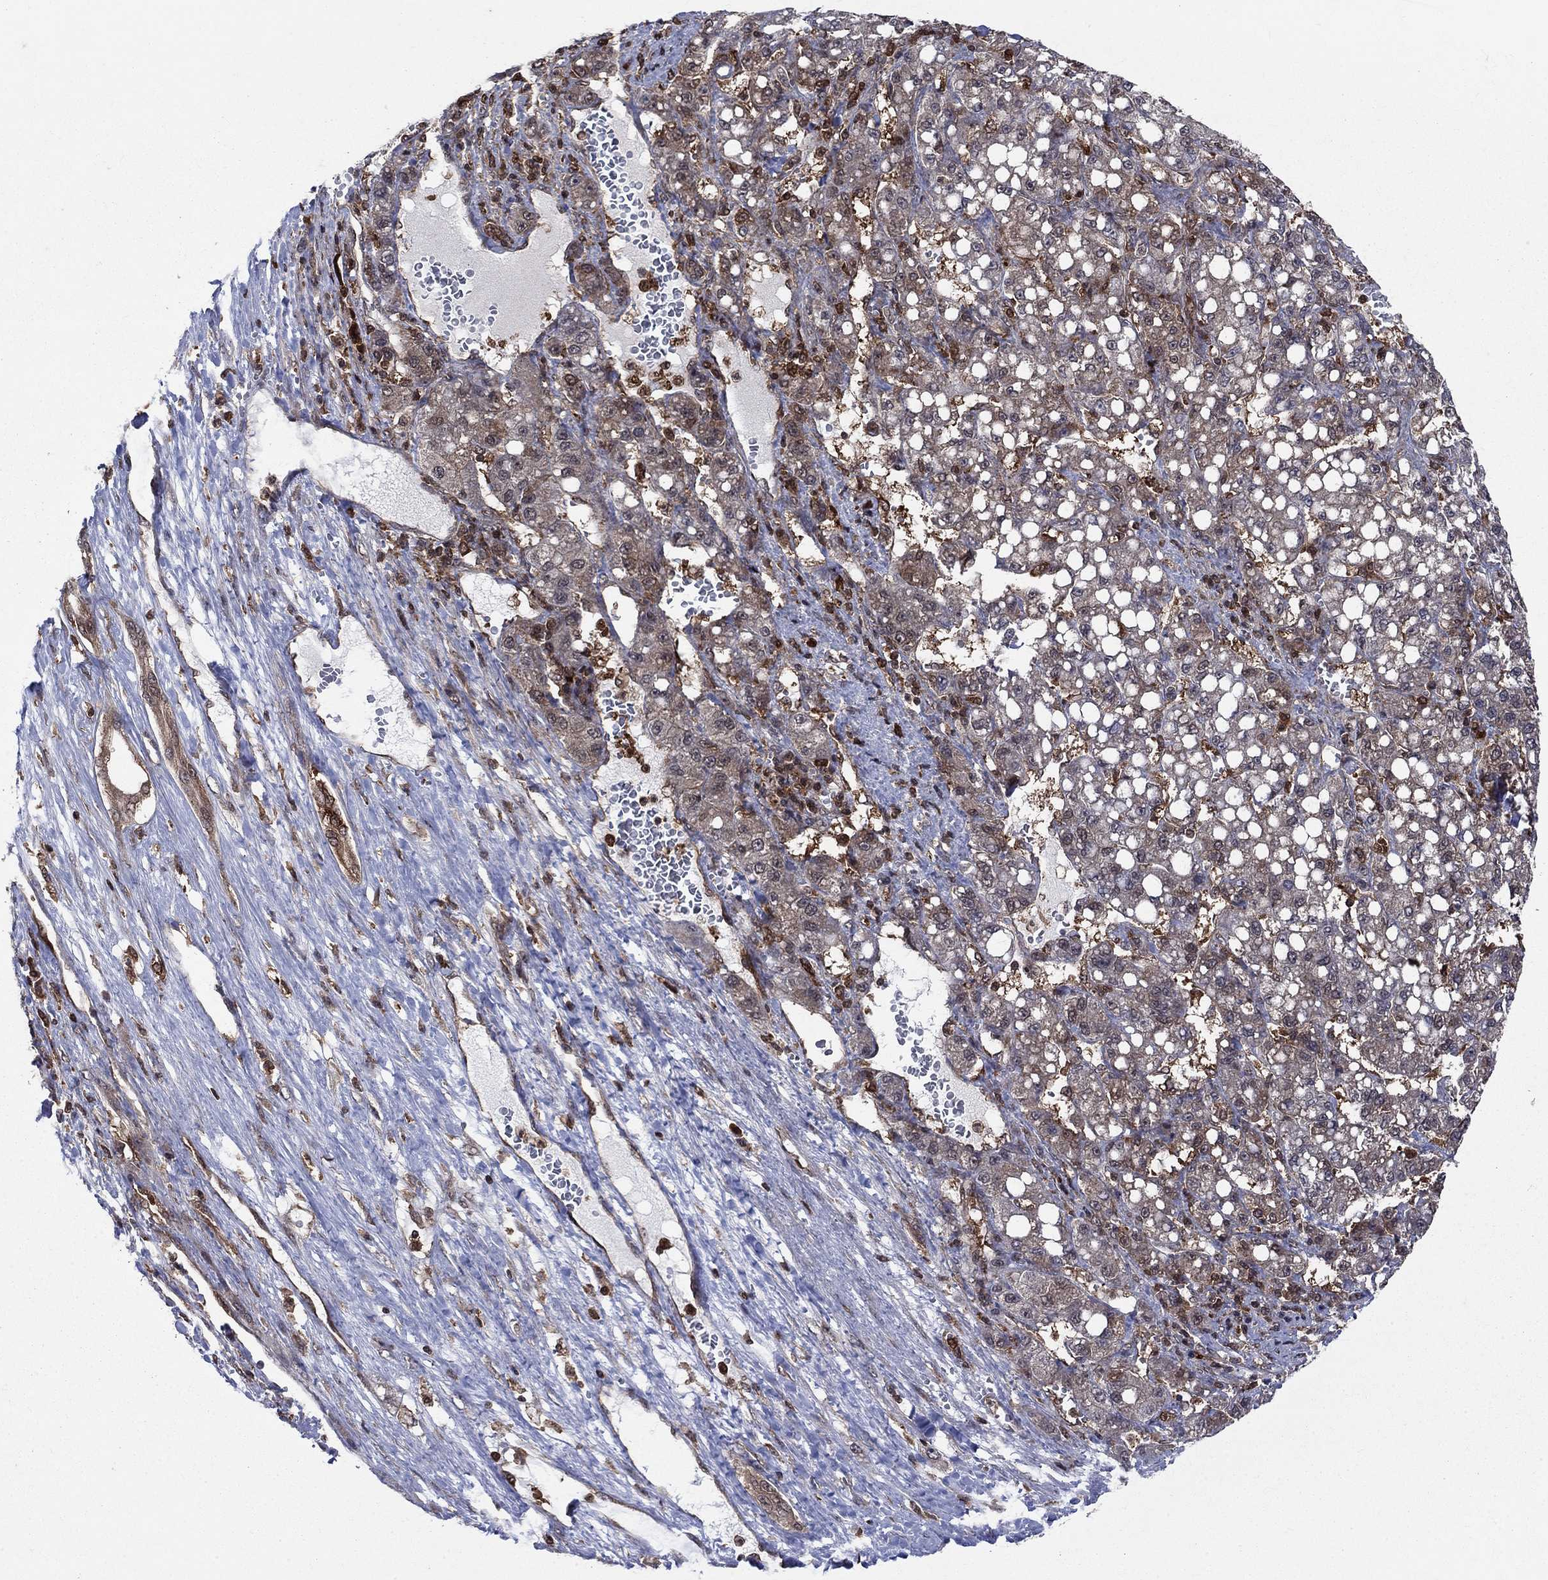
{"staining": {"intensity": "negative", "quantity": "none", "location": "none"}, "tissue": "liver cancer", "cell_type": "Tumor cells", "image_type": "cancer", "snomed": [{"axis": "morphology", "description": "Carcinoma, Hepatocellular, NOS"}, {"axis": "topography", "description": "Liver"}], "caption": "This is an IHC histopathology image of human liver hepatocellular carcinoma. There is no positivity in tumor cells.", "gene": "CACYBP", "patient": {"sex": "female", "age": 65}}